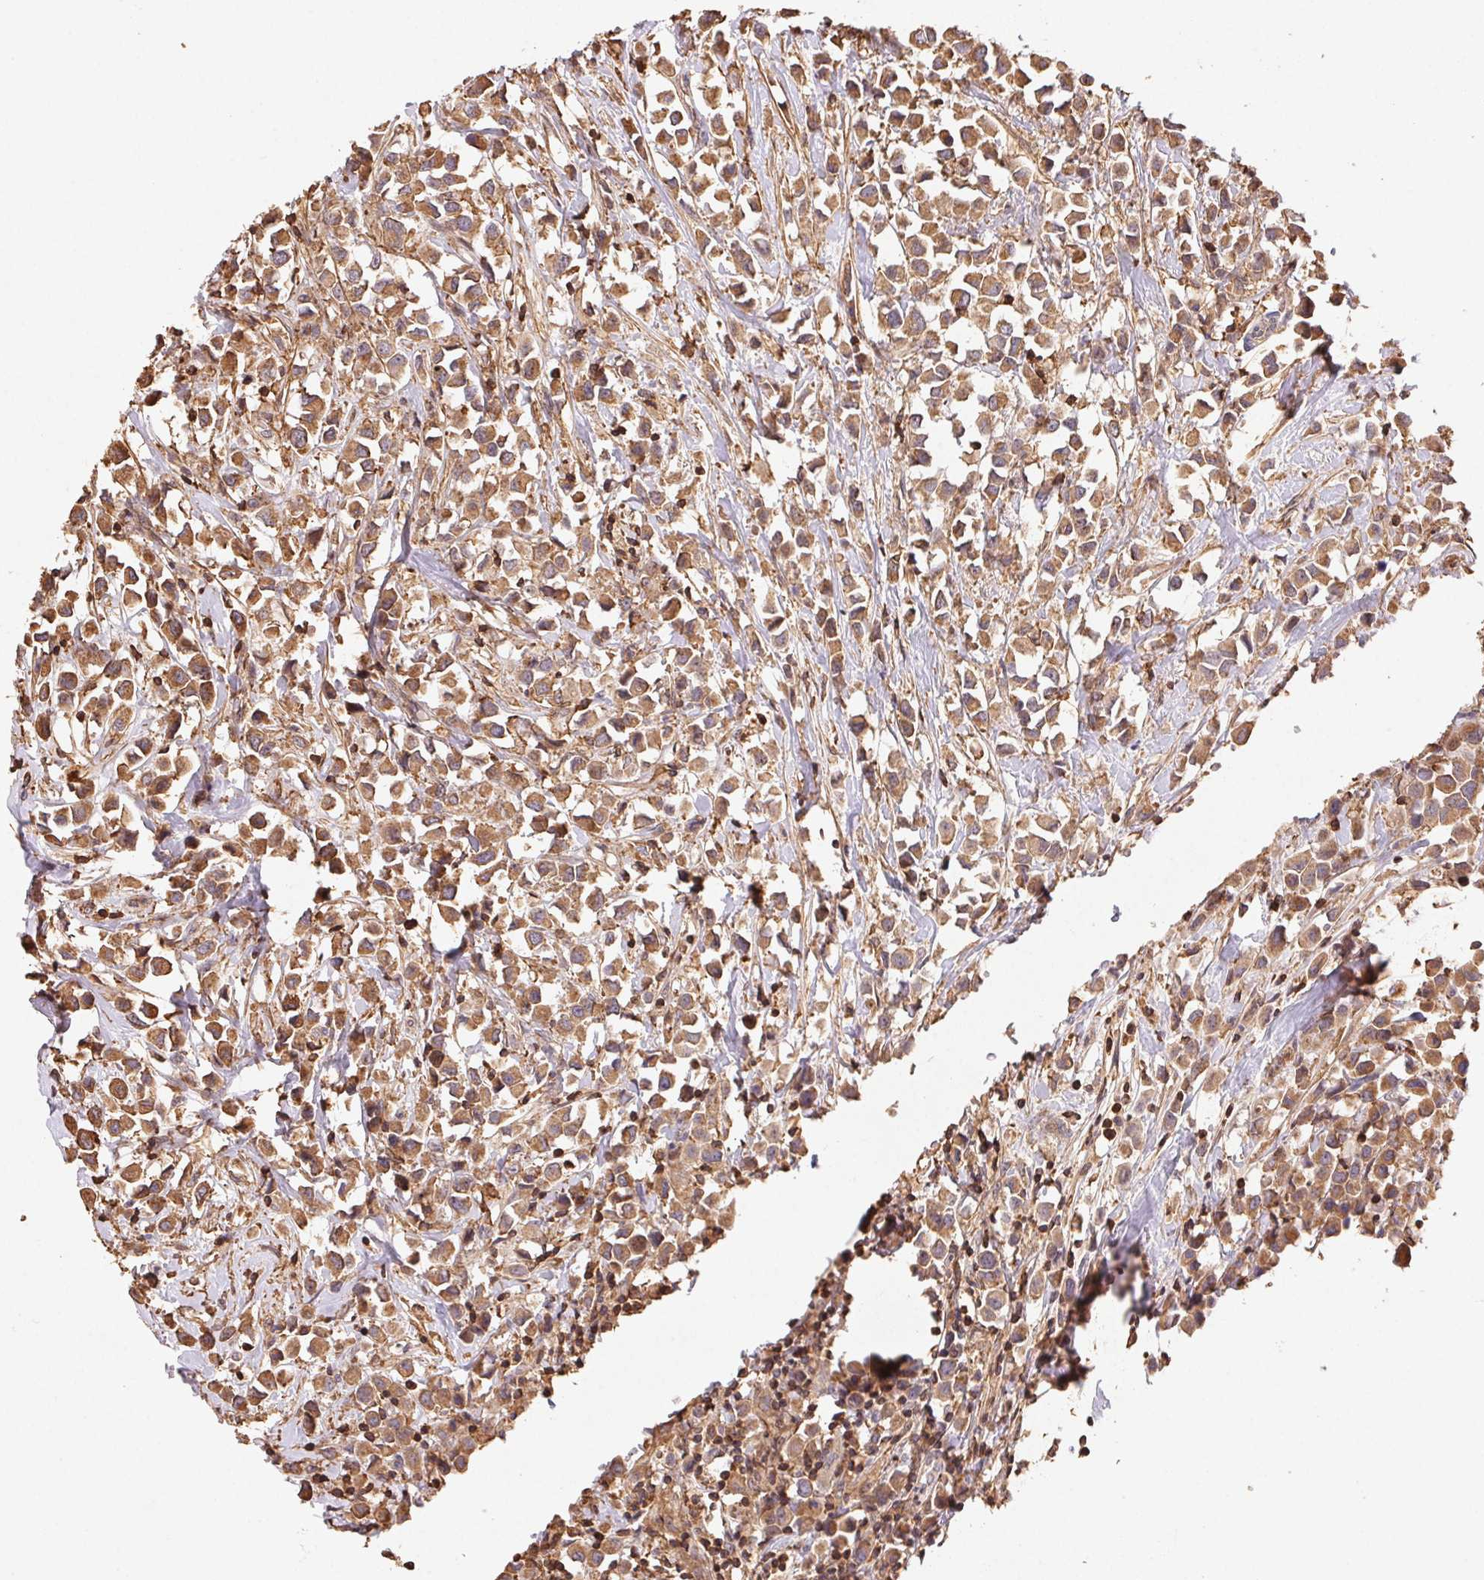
{"staining": {"intensity": "moderate", "quantity": ">75%", "location": "cytoplasmic/membranous"}, "tissue": "breast cancer", "cell_type": "Tumor cells", "image_type": "cancer", "snomed": [{"axis": "morphology", "description": "Duct carcinoma"}, {"axis": "topography", "description": "Breast"}], "caption": "Immunohistochemistry image of neoplastic tissue: human breast cancer (intraductal carcinoma) stained using immunohistochemistry shows medium levels of moderate protein expression localized specifically in the cytoplasmic/membranous of tumor cells, appearing as a cytoplasmic/membranous brown color.", "gene": "ATG10", "patient": {"sex": "female", "age": 61}}